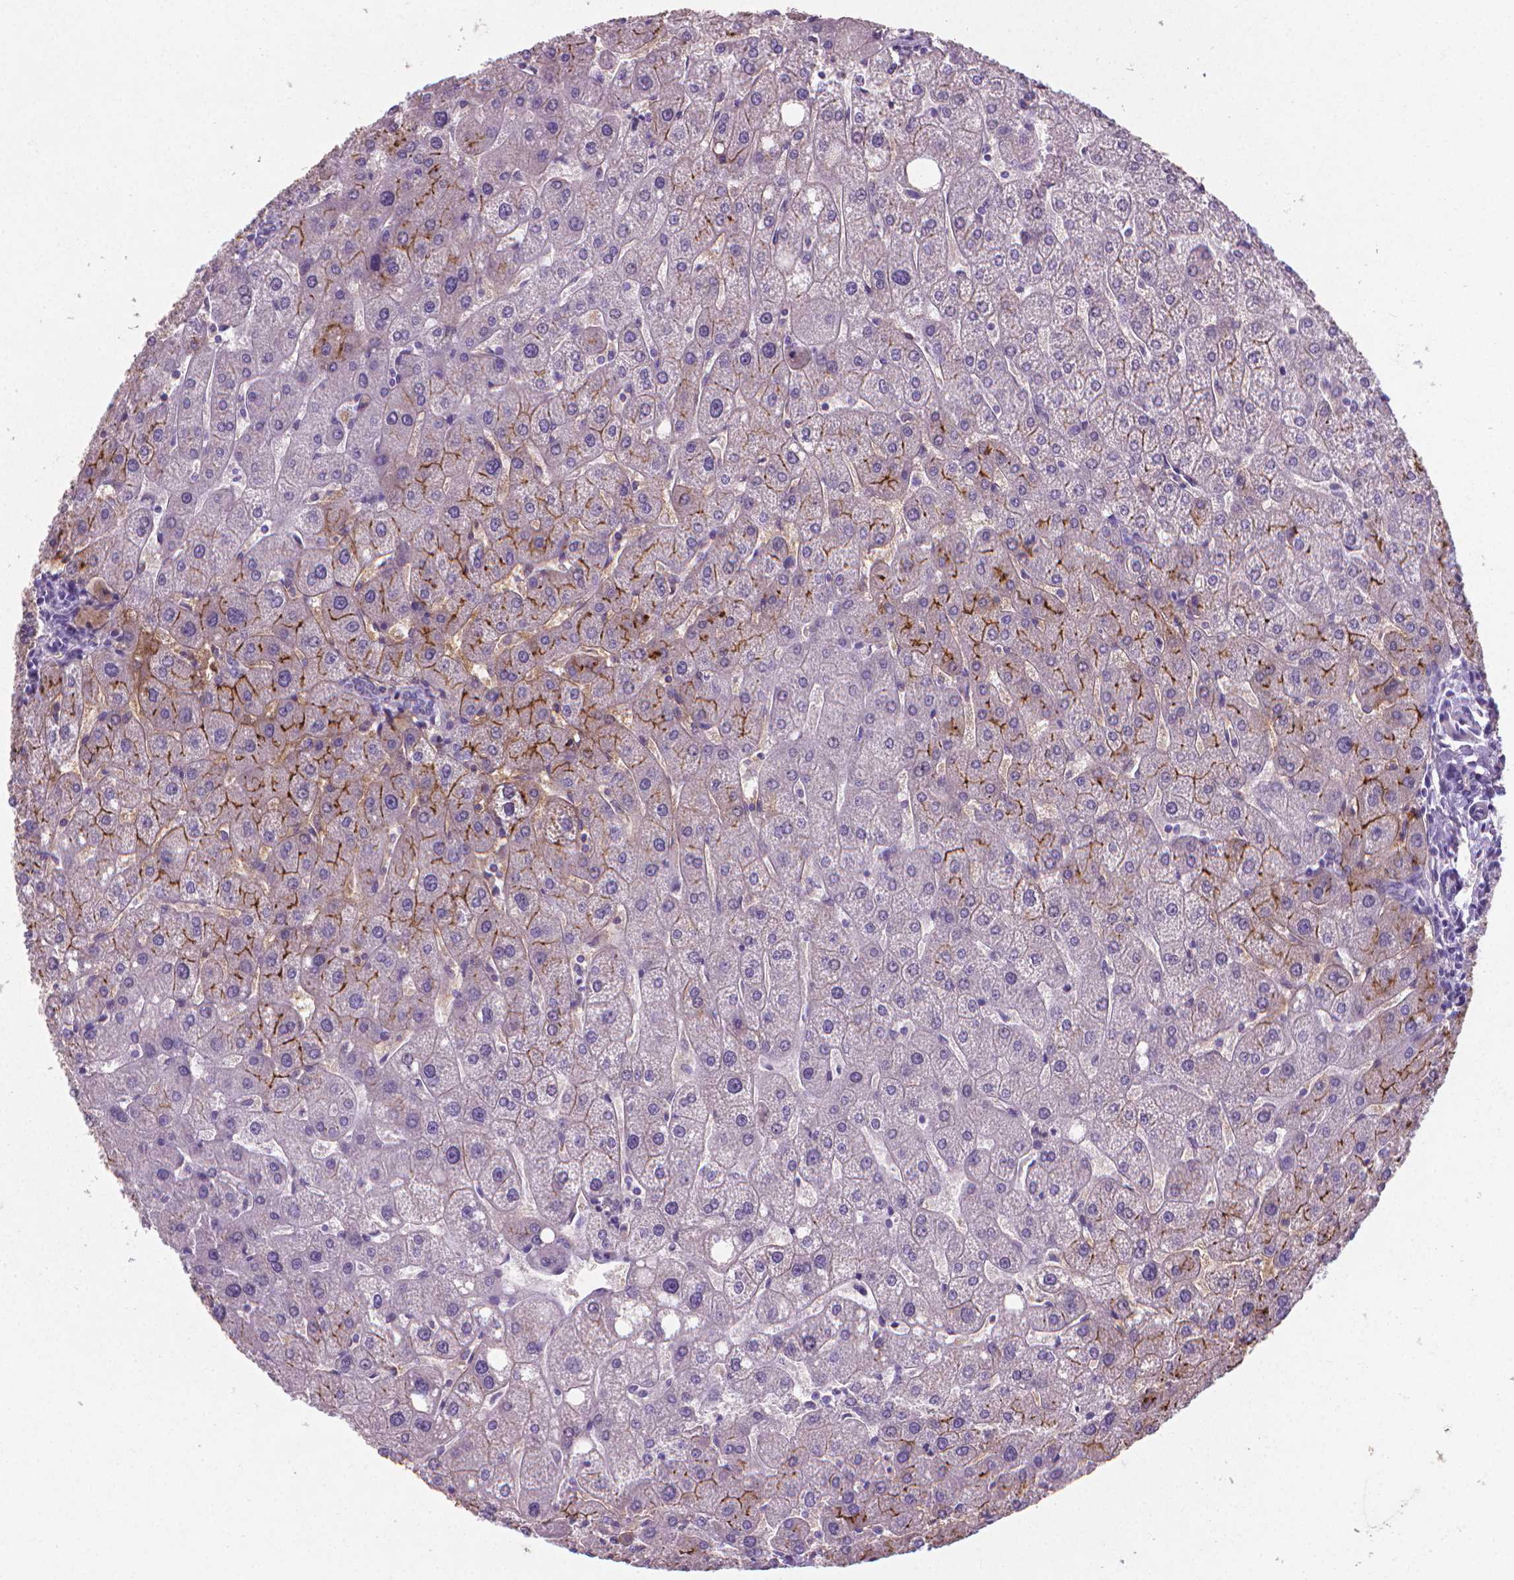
{"staining": {"intensity": "negative", "quantity": "none", "location": "none"}, "tissue": "liver", "cell_type": "Cholangiocytes", "image_type": "normal", "snomed": [{"axis": "morphology", "description": "Normal tissue, NOS"}, {"axis": "topography", "description": "Liver"}], "caption": "Immunohistochemical staining of benign liver displays no significant expression in cholangiocytes.", "gene": "XPNPEP2", "patient": {"sex": "male", "age": 67}}